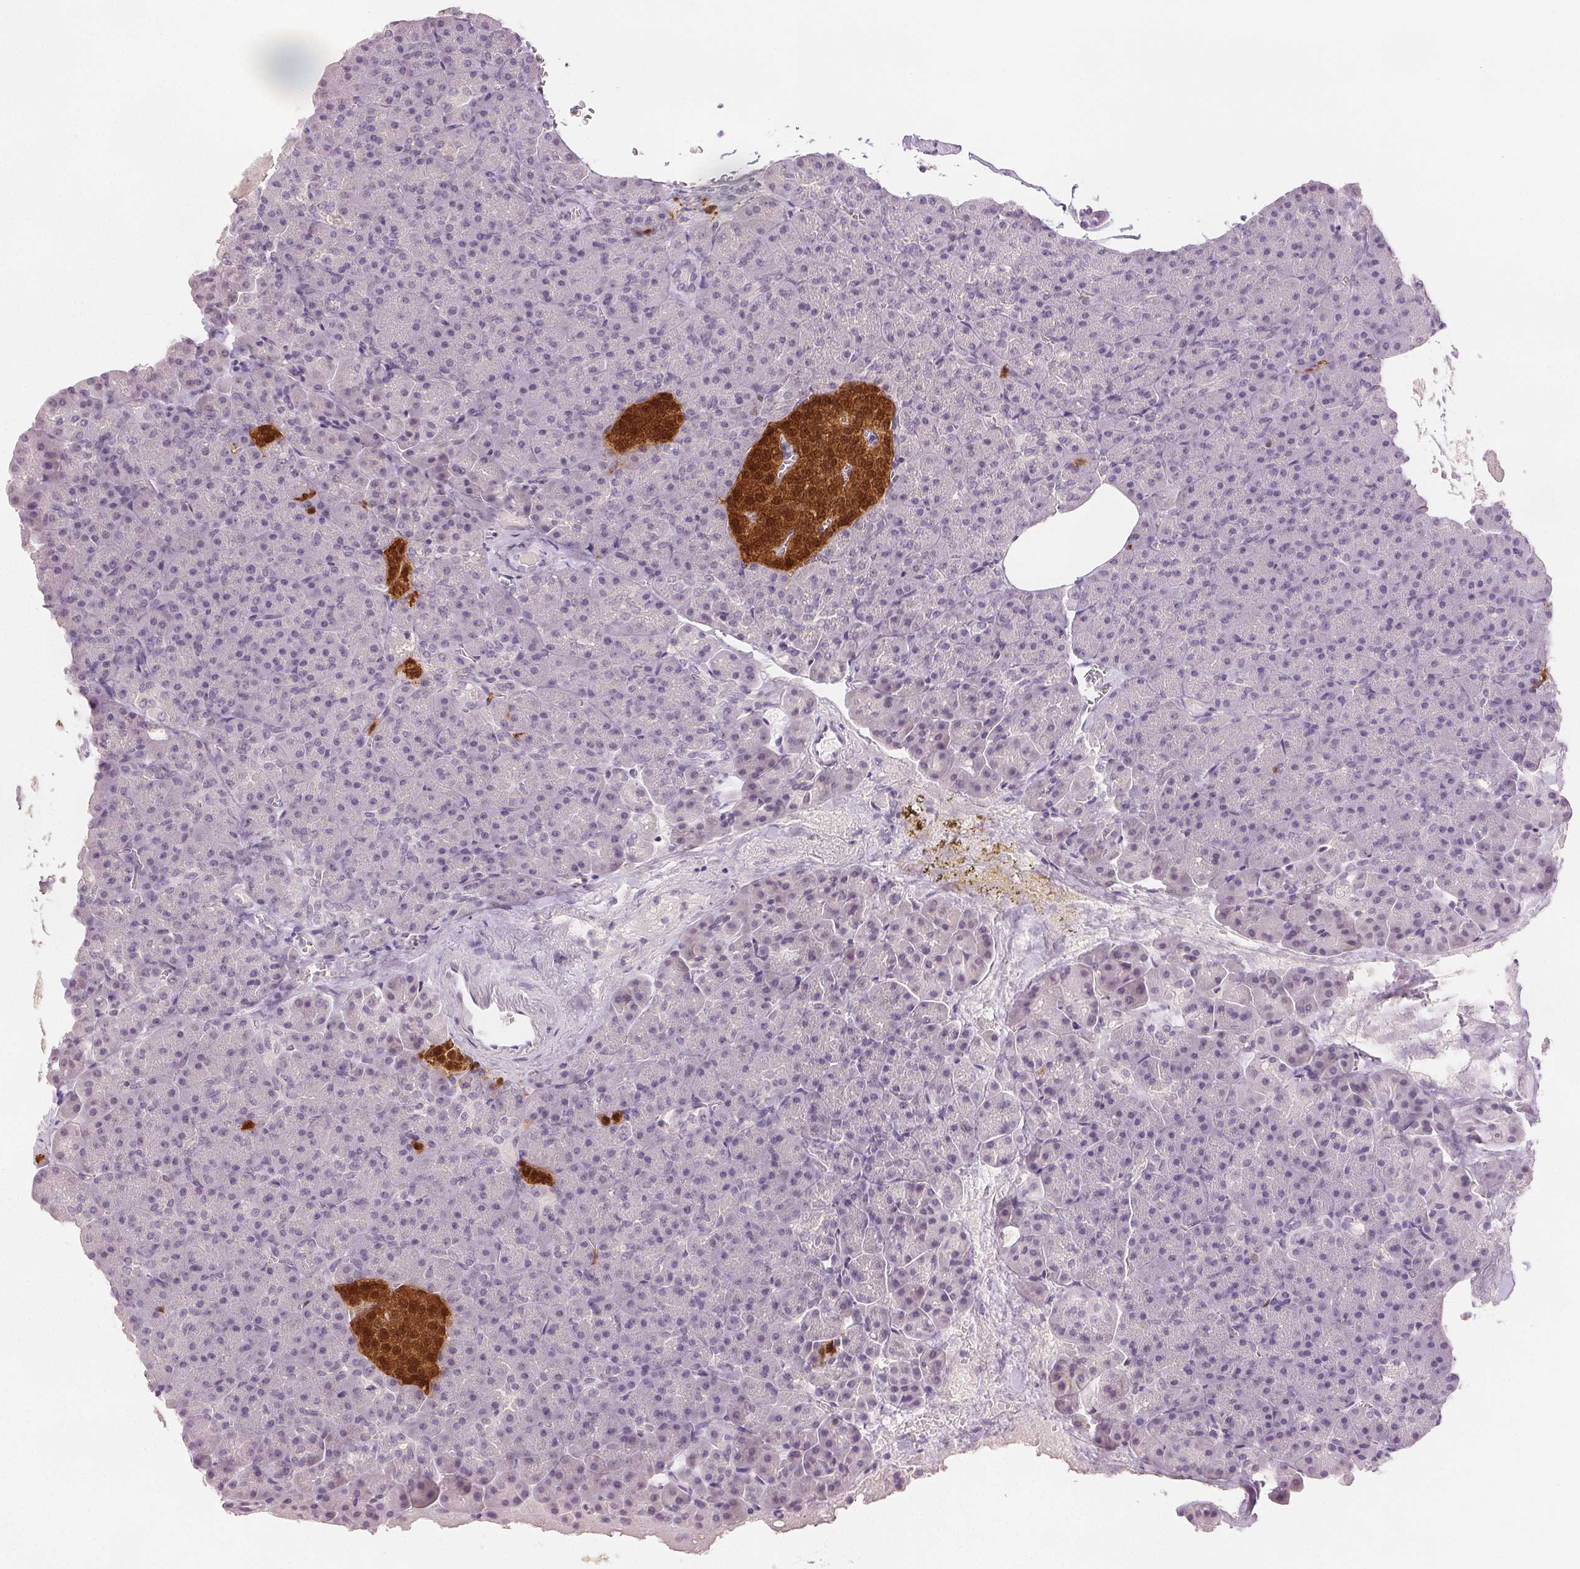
{"staining": {"intensity": "negative", "quantity": "none", "location": "none"}, "tissue": "pancreas", "cell_type": "Exocrine glandular cells", "image_type": "normal", "snomed": [{"axis": "morphology", "description": "Normal tissue, NOS"}, {"axis": "topography", "description": "Pancreas"}], "caption": "Immunohistochemistry (IHC) of unremarkable human pancreas exhibits no staining in exocrine glandular cells. (Immunohistochemistry, brightfield microscopy, high magnification).", "gene": "SCGN", "patient": {"sex": "female", "age": 74}}